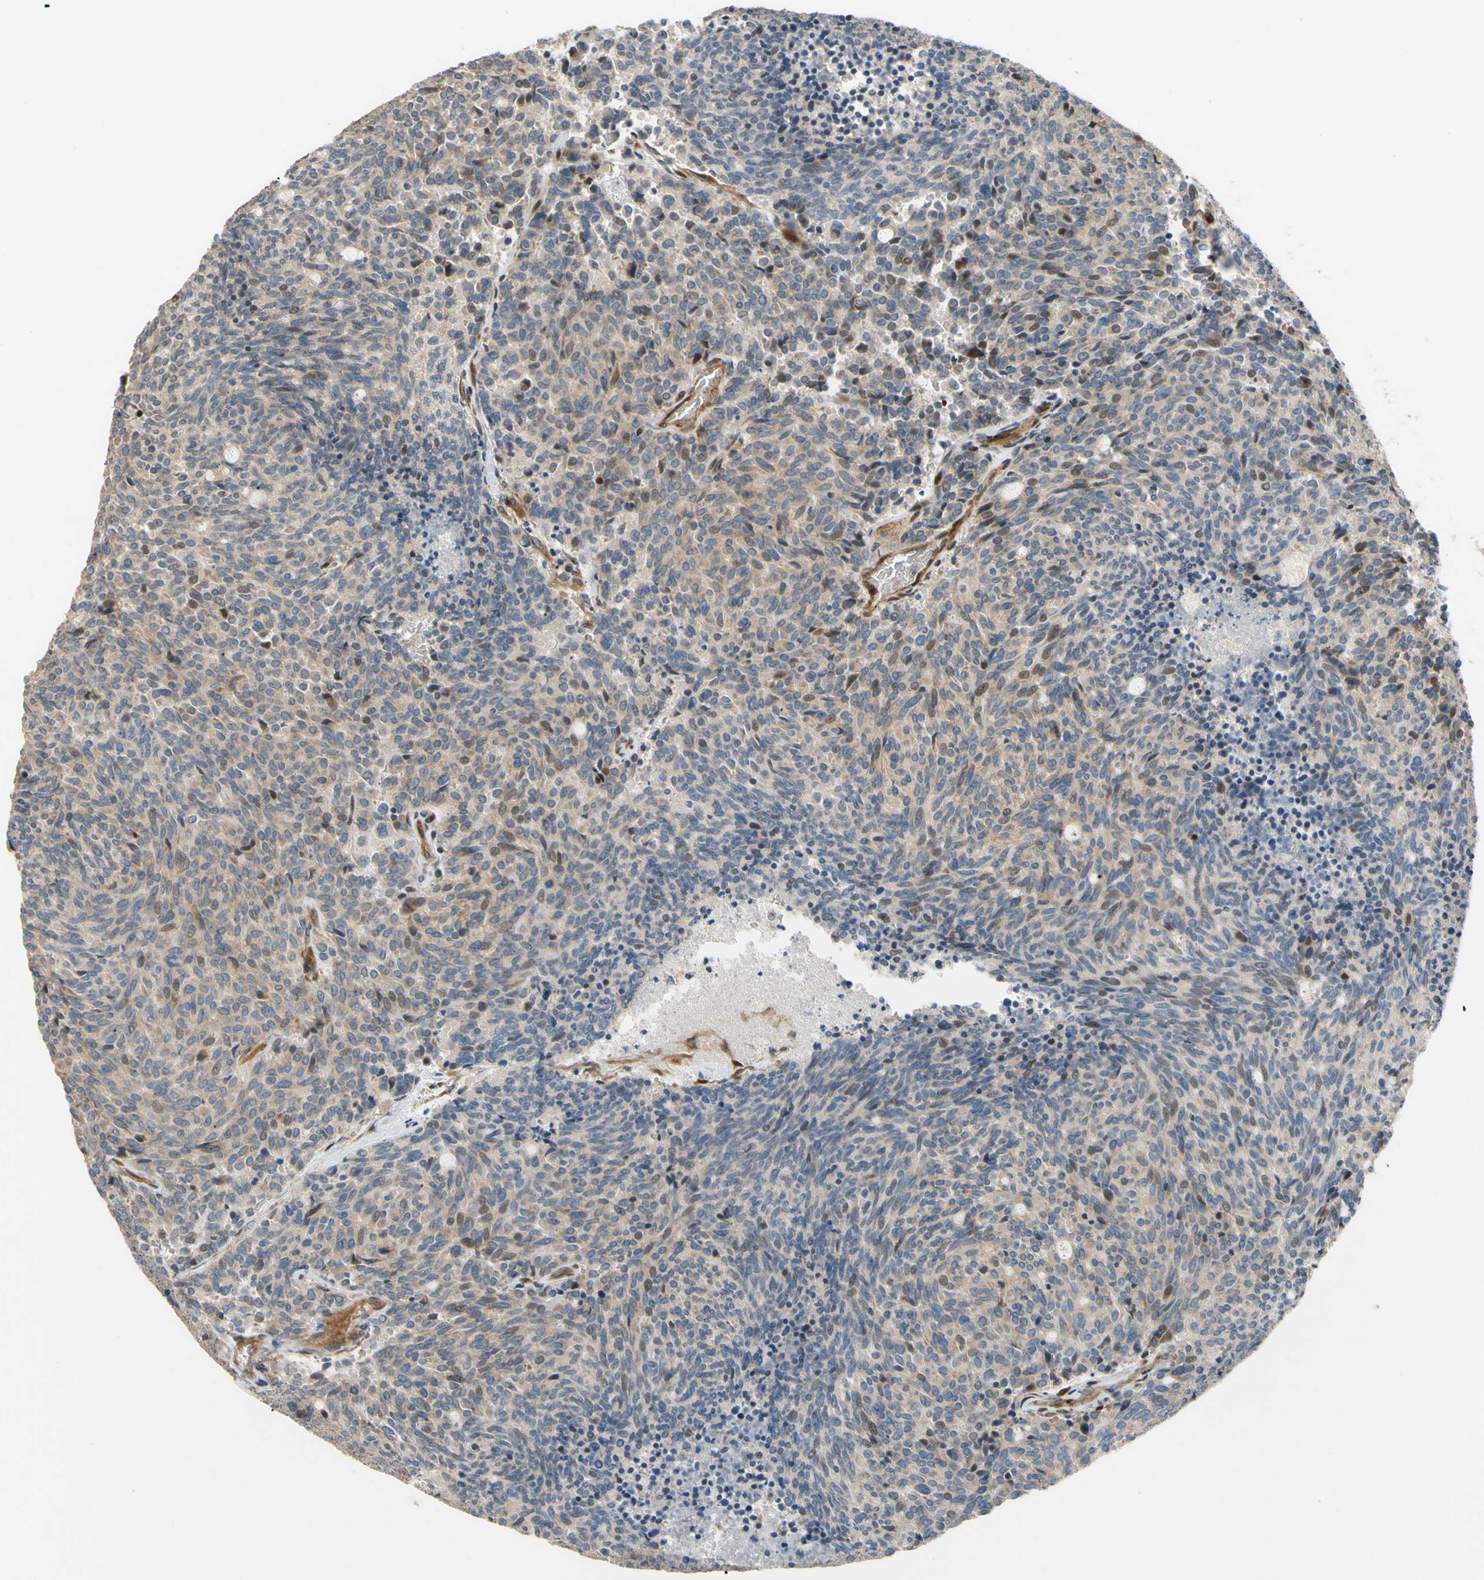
{"staining": {"intensity": "weak", "quantity": "25%-75%", "location": "cytoplasmic/membranous"}, "tissue": "carcinoid", "cell_type": "Tumor cells", "image_type": "cancer", "snomed": [{"axis": "morphology", "description": "Carcinoid, malignant, NOS"}, {"axis": "topography", "description": "Pancreas"}], "caption": "Protein analysis of carcinoid tissue reveals weak cytoplasmic/membranous positivity in about 25%-75% of tumor cells. The staining was performed using DAB (3,3'-diaminobenzidine), with brown indicating positive protein expression. Nuclei are stained blue with hematoxylin.", "gene": "SPTLC1", "patient": {"sex": "female", "age": 54}}